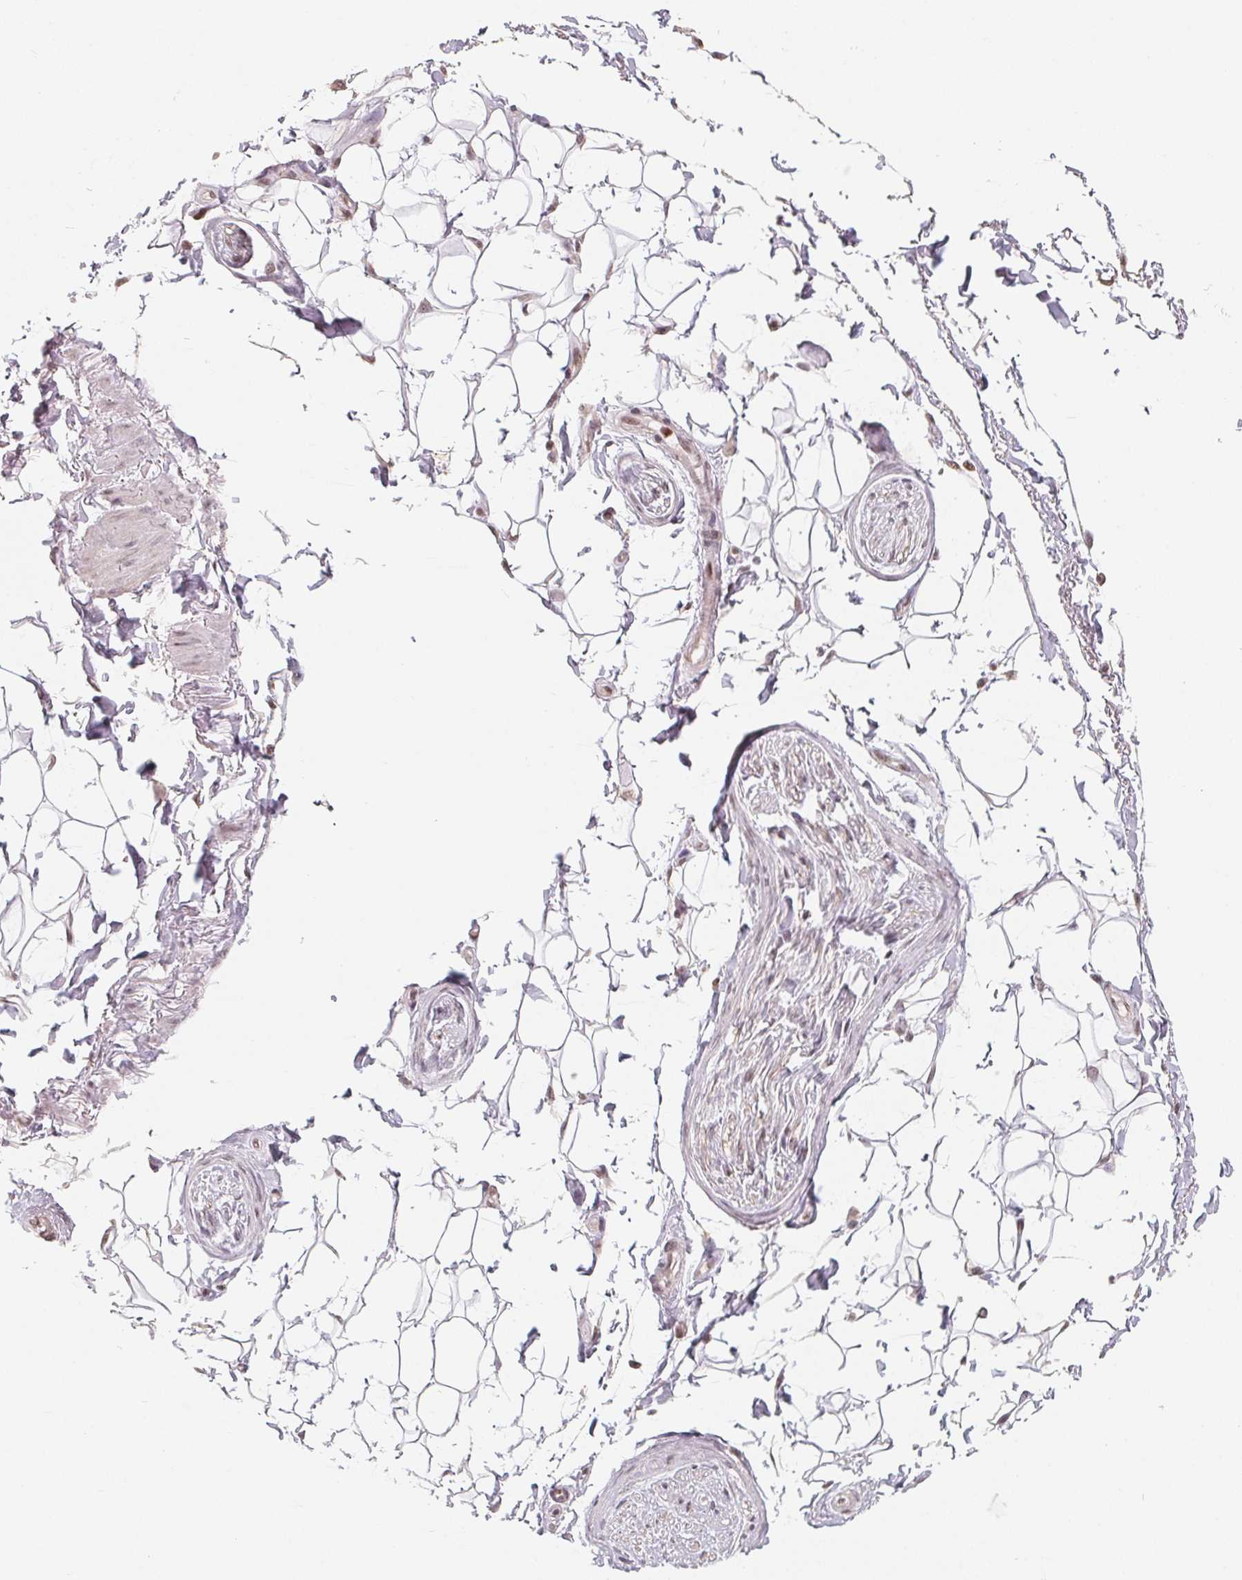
{"staining": {"intensity": "negative", "quantity": "none", "location": "none"}, "tissue": "adipose tissue", "cell_type": "Adipocytes", "image_type": "normal", "snomed": [{"axis": "morphology", "description": "Normal tissue, NOS"}, {"axis": "topography", "description": "Anal"}, {"axis": "topography", "description": "Peripheral nerve tissue"}], "caption": "This is an immunohistochemistry (IHC) photomicrograph of unremarkable adipose tissue. There is no positivity in adipocytes.", "gene": "CCDC138", "patient": {"sex": "male", "age": 51}}